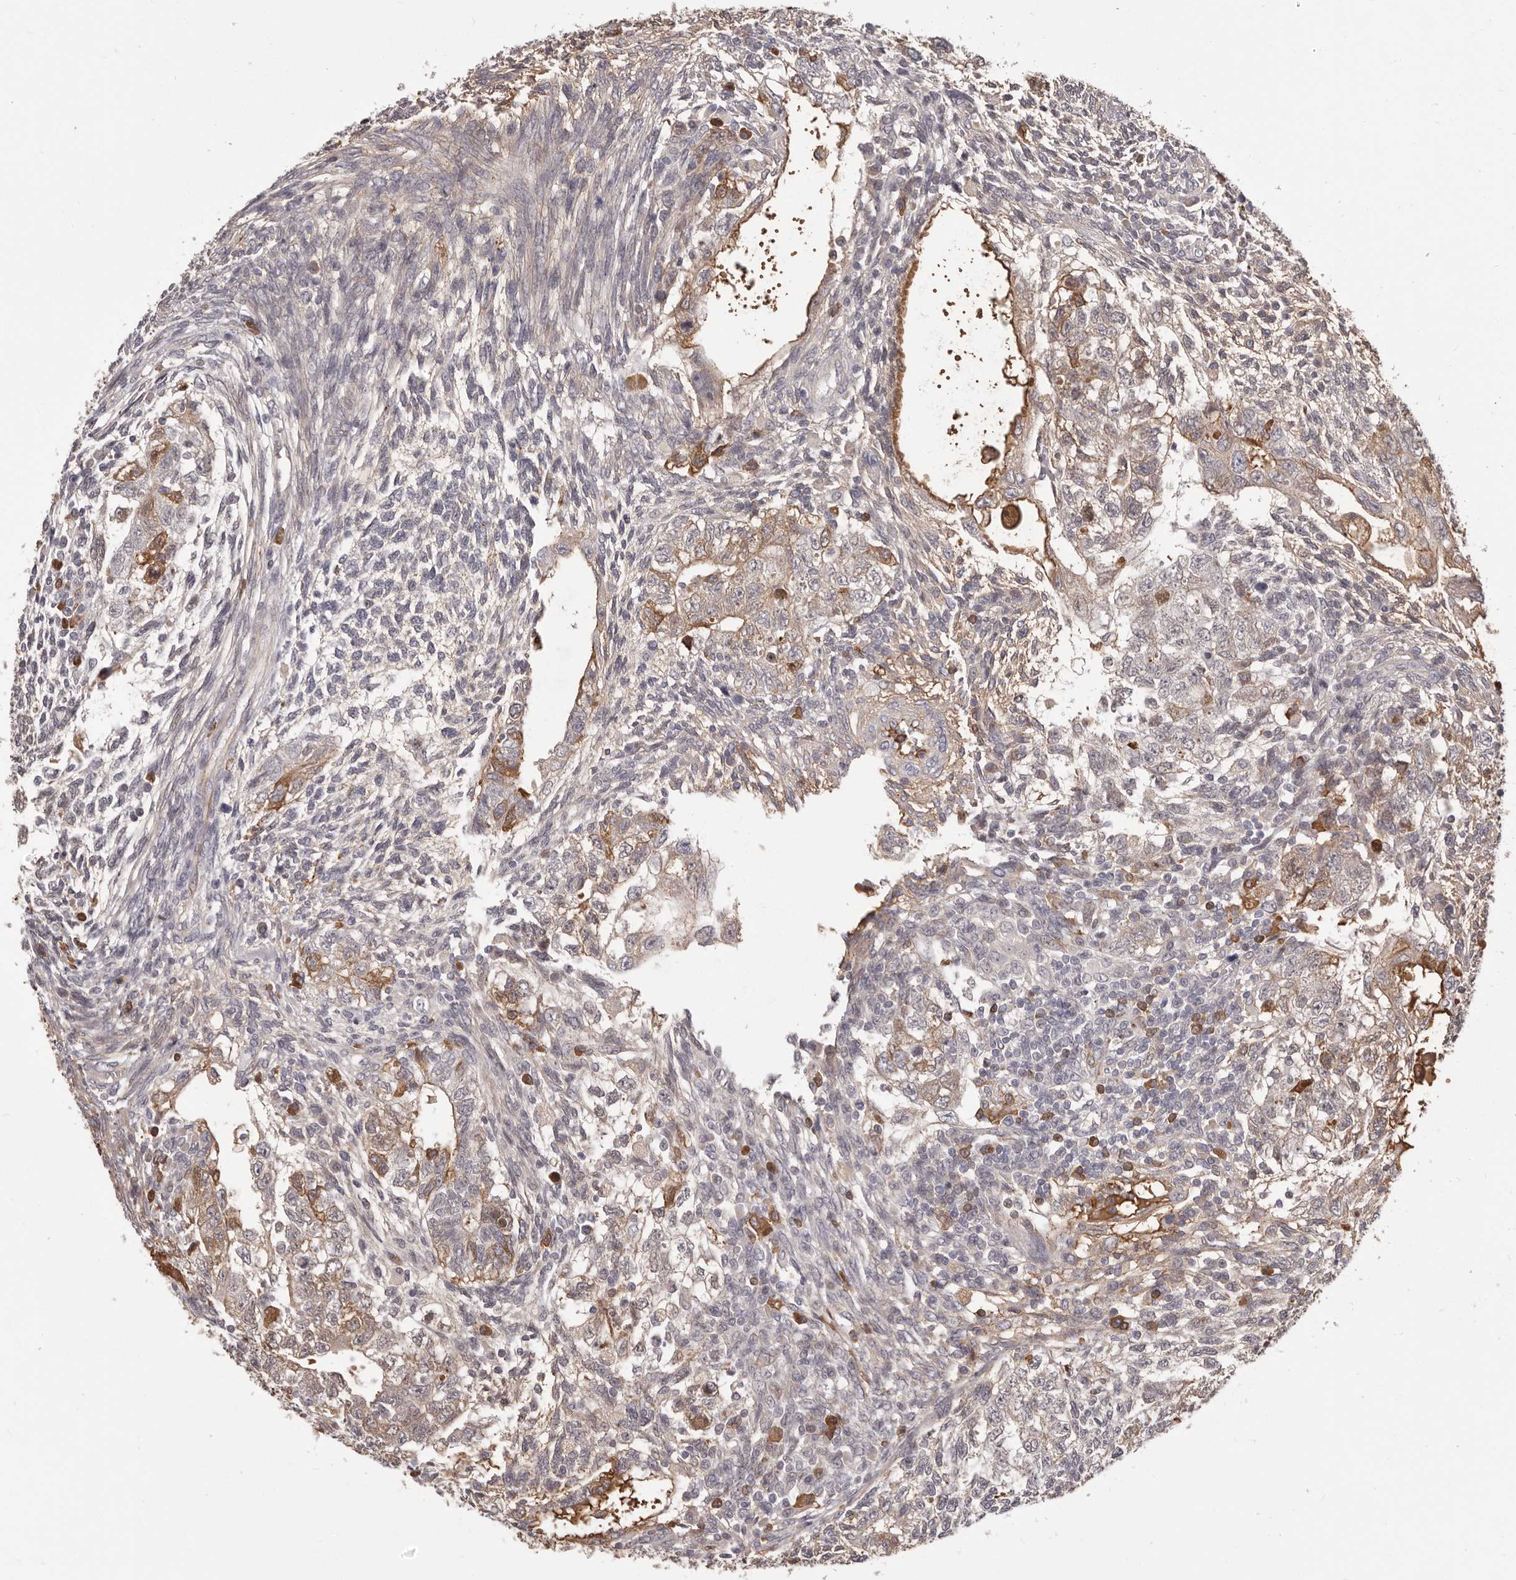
{"staining": {"intensity": "moderate", "quantity": "<25%", "location": "cytoplasmic/membranous"}, "tissue": "testis cancer", "cell_type": "Tumor cells", "image_type": "cancer", "snomed": [{"axis": "morphology", "description": "Carcinoma, Embryonal, NOS"}, {"axis": "topography", "description": "Testis"}], "caption": "High-magnification brightfield microscopy of embryonal carcinoma (testis) stained with DAB (brown) and counterstained with hematoxylin (blue). tumor cells exhibit moderate cytoplasmic/membranous expression is present in approximately<25% of cells.", "gene": "OTUD3", "patient": {"sex": "male", "age": 37}}